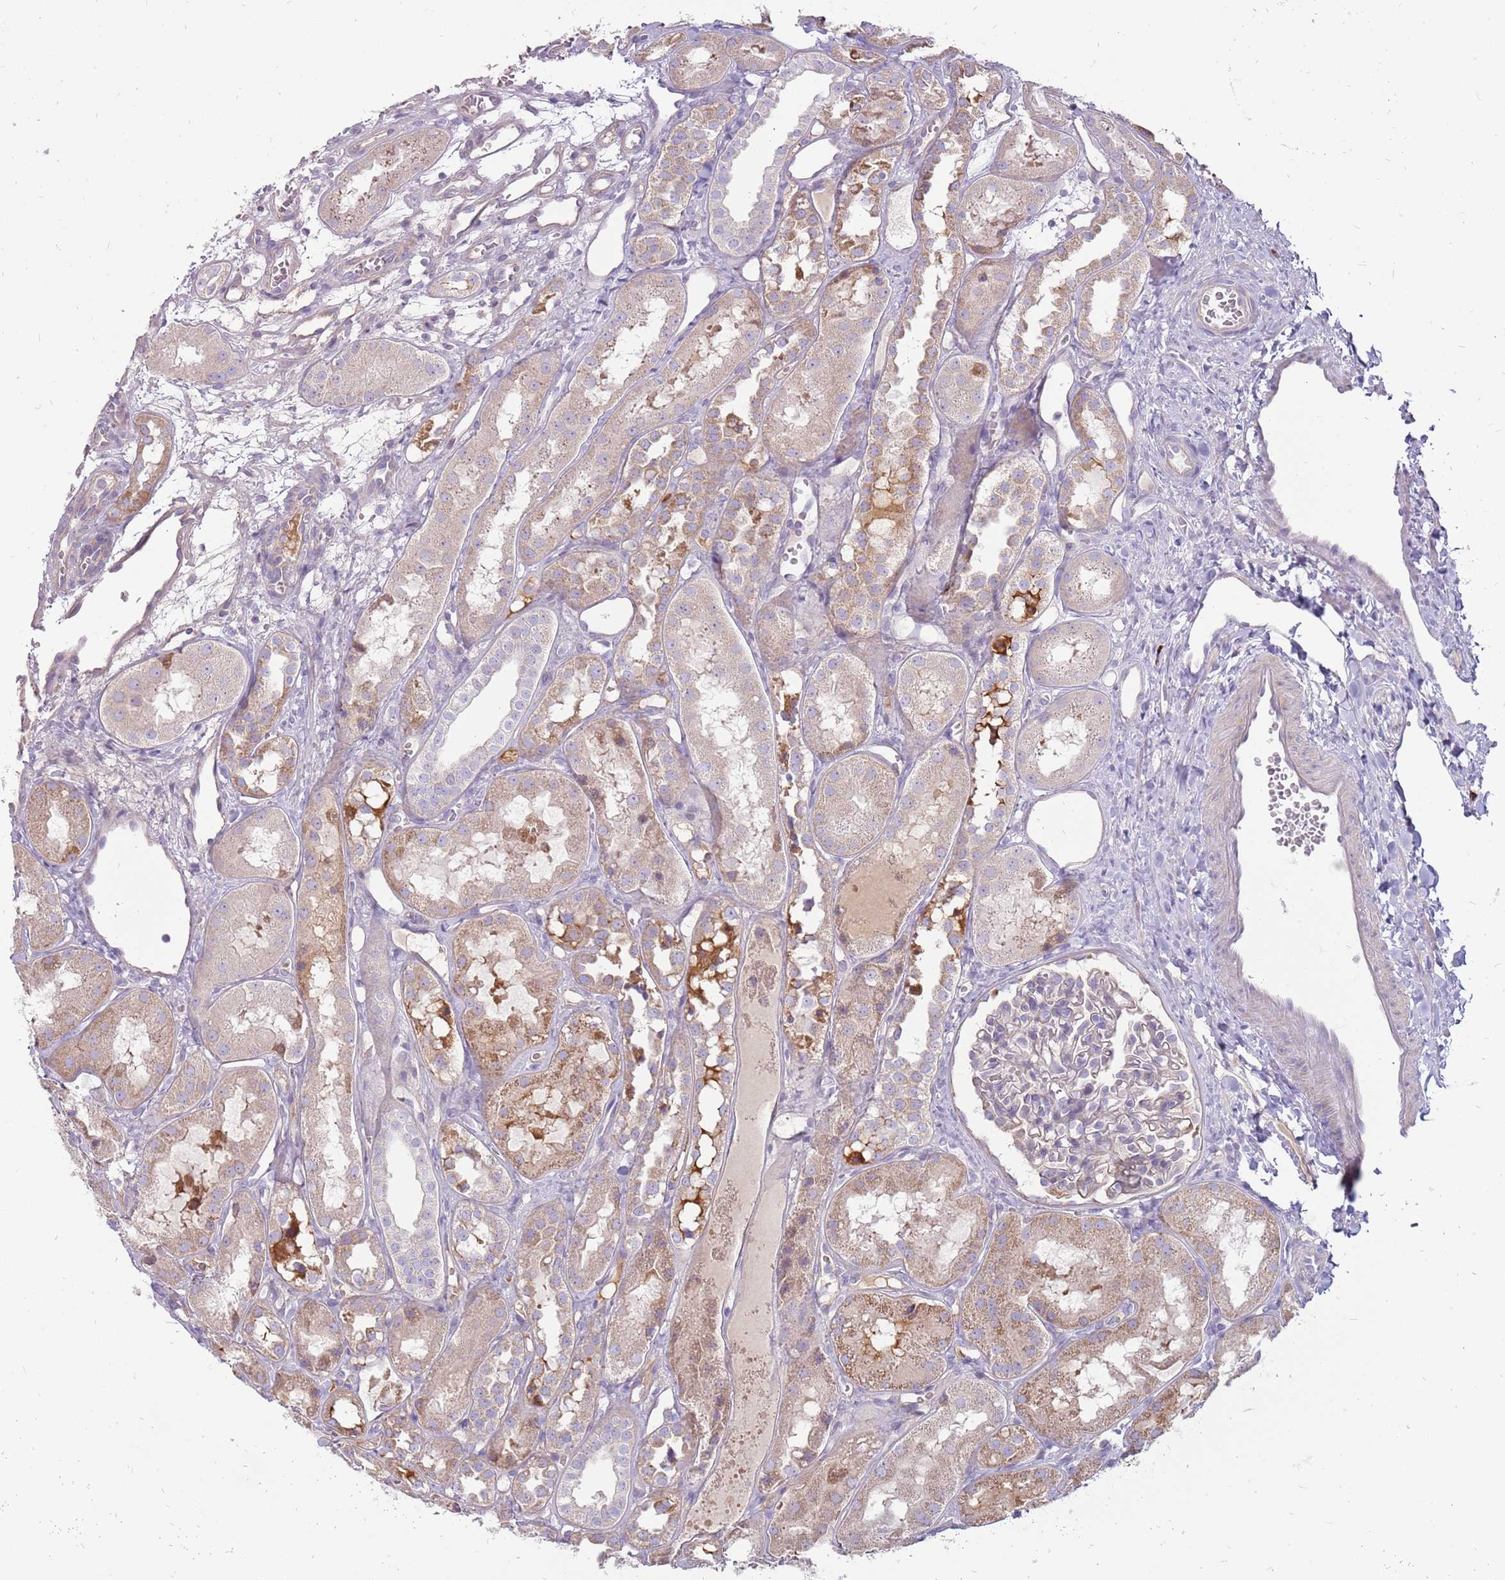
{"staining": {"intensity": "negative", "quantity": "none", "location": "none"}, "tissue": "kidney", "cell_type": "Cells in glomeruli", "image_type": "normal", "snomed": [{"axis": "morphology", "description": "Normal tissue, NOS"}, {"axis": "topography", "description": "Kidney"}], "caption": "Immunohistochemistry (IHC) of normal human kidney exhibits no expression in cells in glomeruli.", "gene": "MCUB", "patient": {"sex": "male", "age": 16}}